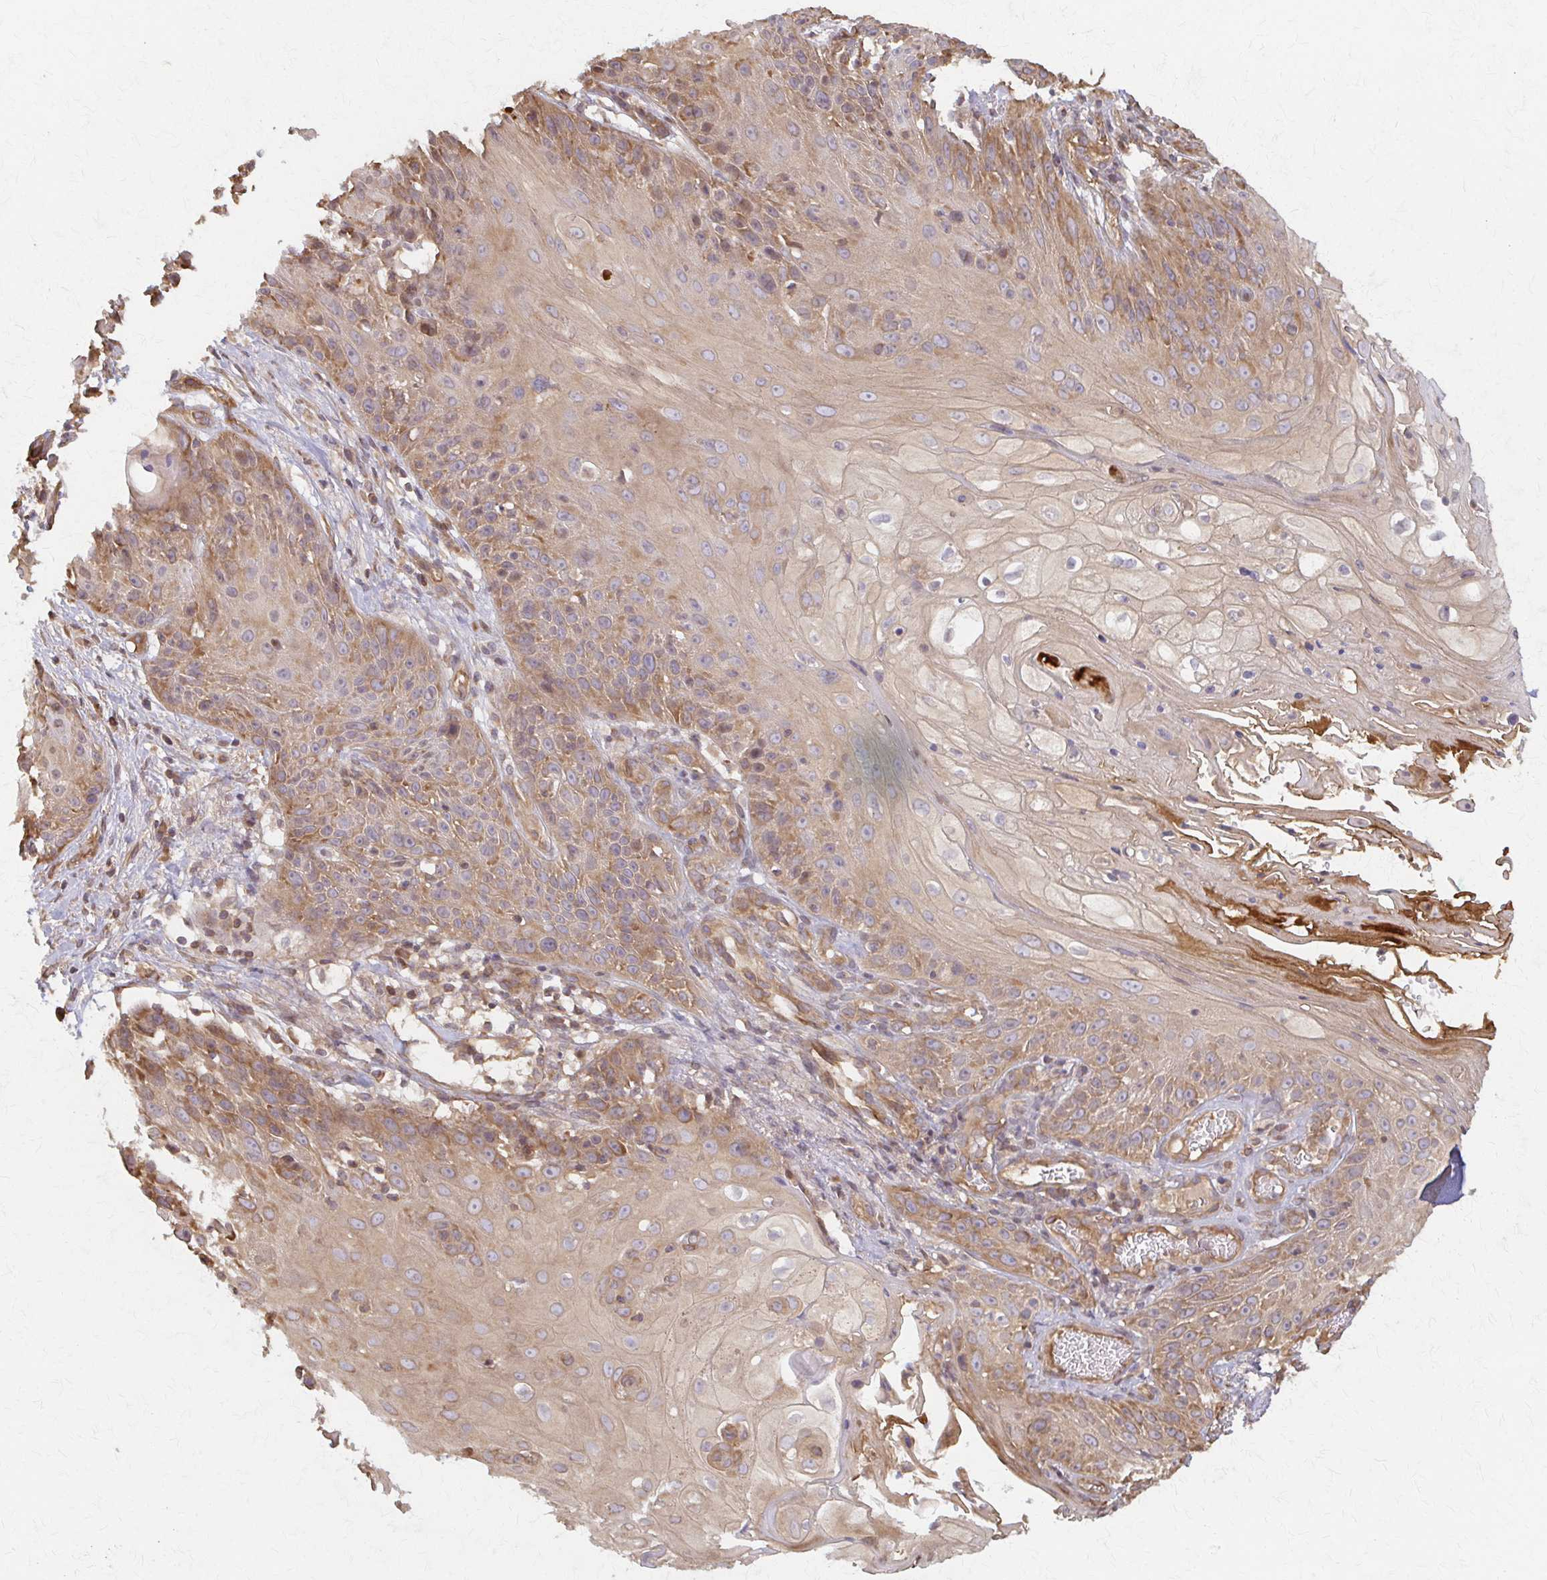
{"staining": {"intensity": "moderate", "quantity": ">75%", "location": "cytoplasmic/membranous"}, "tissue": "skin cancer", "cell_type": "Tumor cells", "image_type": "cancer", "snomed": [{"axis": "morphology", "description": "Squamous cell carcinoma, NOS"}, {"axis": "topography", "description": "Skin"}, {"axis": "topography", "description": "Vulva"}], "caption": "Immunohistochemical staining of human skin cancer (squamous cell carcinoma) reveals medium levels of moderate cytoplasmic/membranous staining in approximately >75% of tumor cells. (DAB (3,3'-diaminobenzidine) IHC, brown staining for protein, blue staining for nuclei).", "gene": "ARHGAP35", "patient": {"sex": "female", "age": 76}}